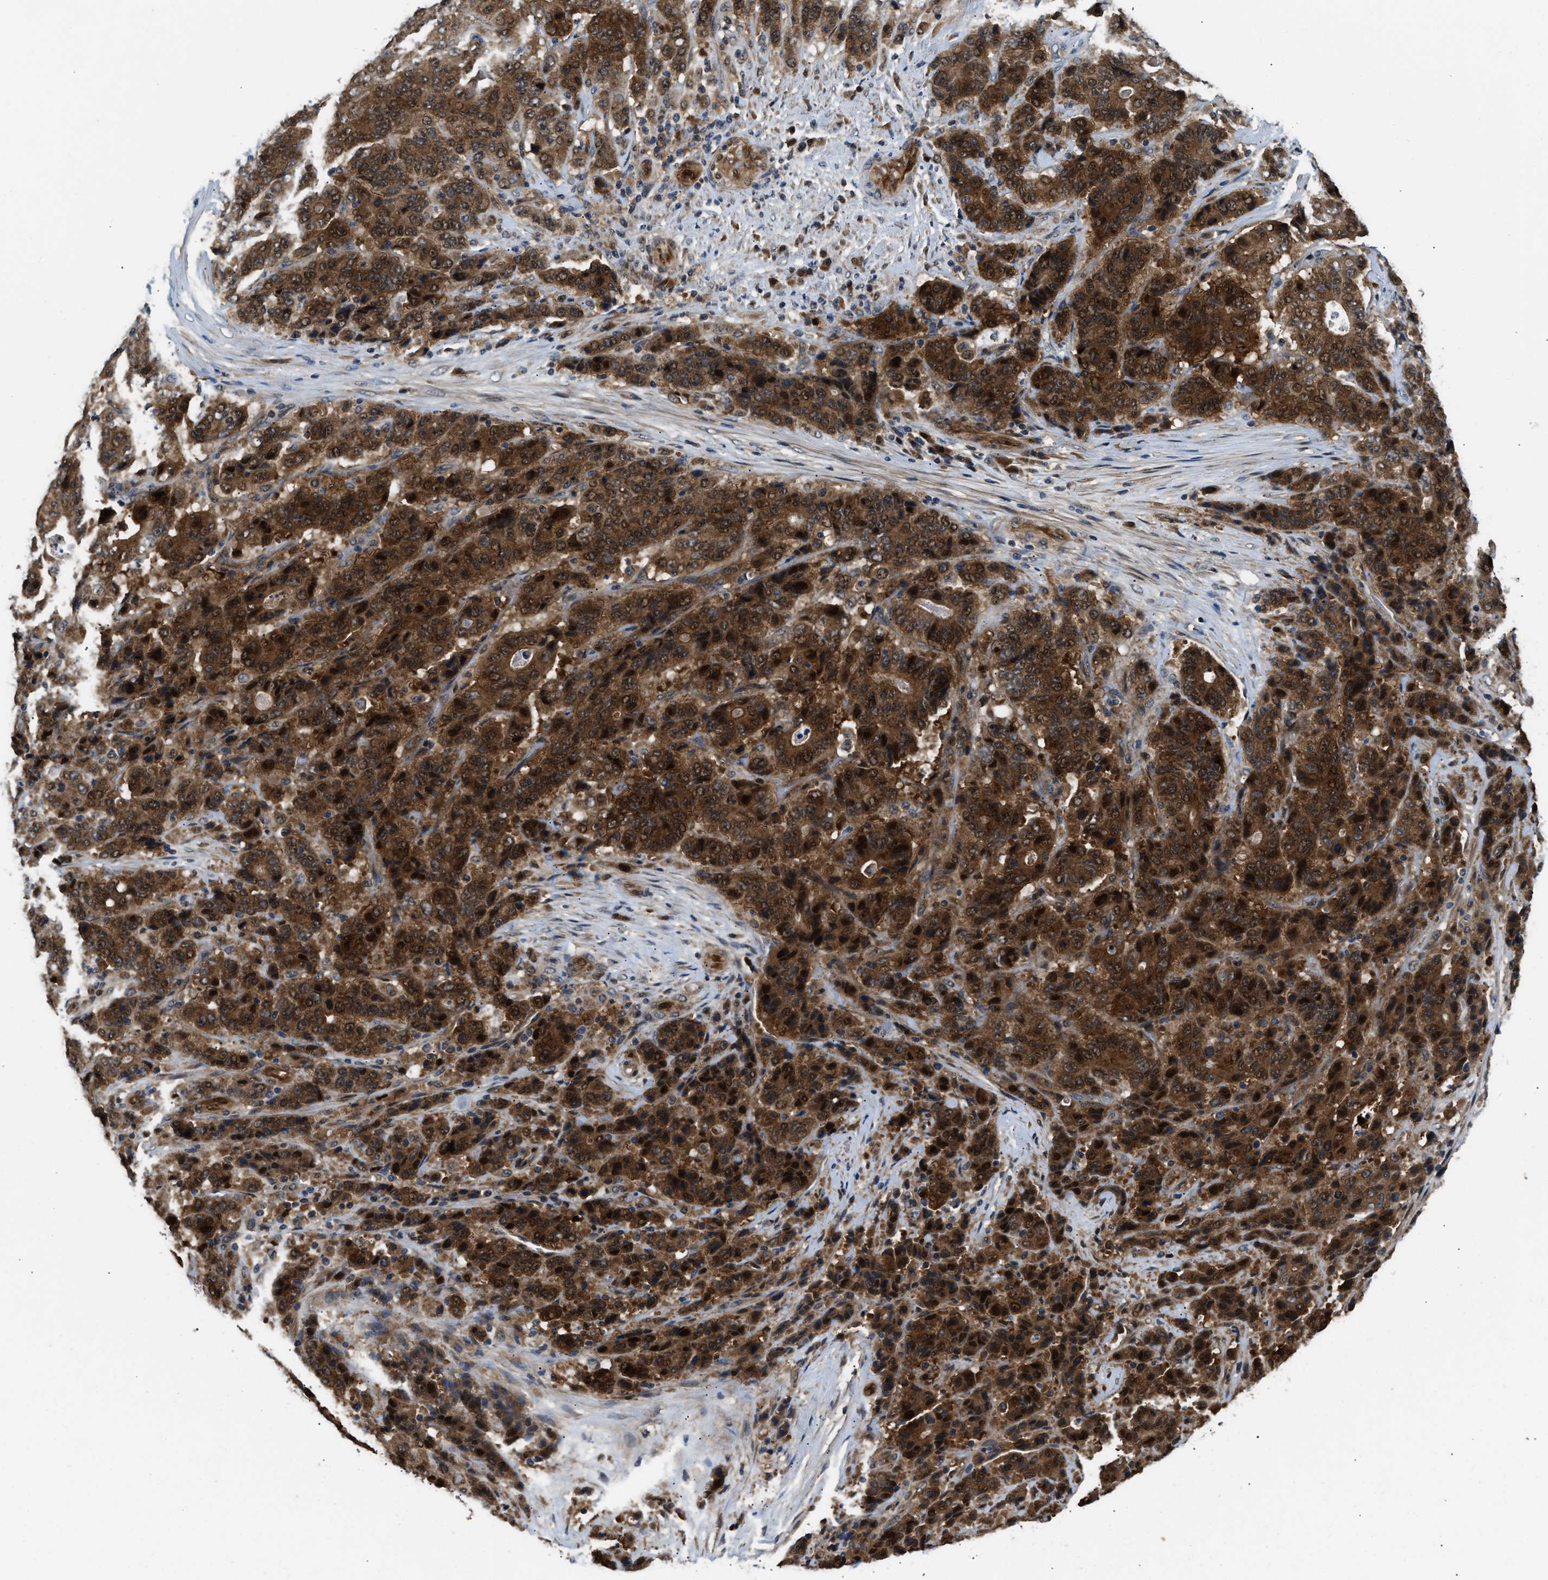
{"staining": {"intensity": "strong", "quantity": ">75%", "location": "cytoplasmic/membranous"}, "tissue": "stomach cancer", "cell_type": "Tumor cells", "image_type": "cancer", "snomed": [{"axis": "morphology", "description": "Adenocarcinoma, NOS"}, {"axis": "topography", "description": "Stomach"}], "caption": "High-power microscopy captured an immunohistochemistry histopathology image of stomach cancer, revealing strong cytoplasmic/membranous expression in approximately >75% of tumor cells.", "gene": "PPA1", "patient": {"sex": "female", "age": 73}}